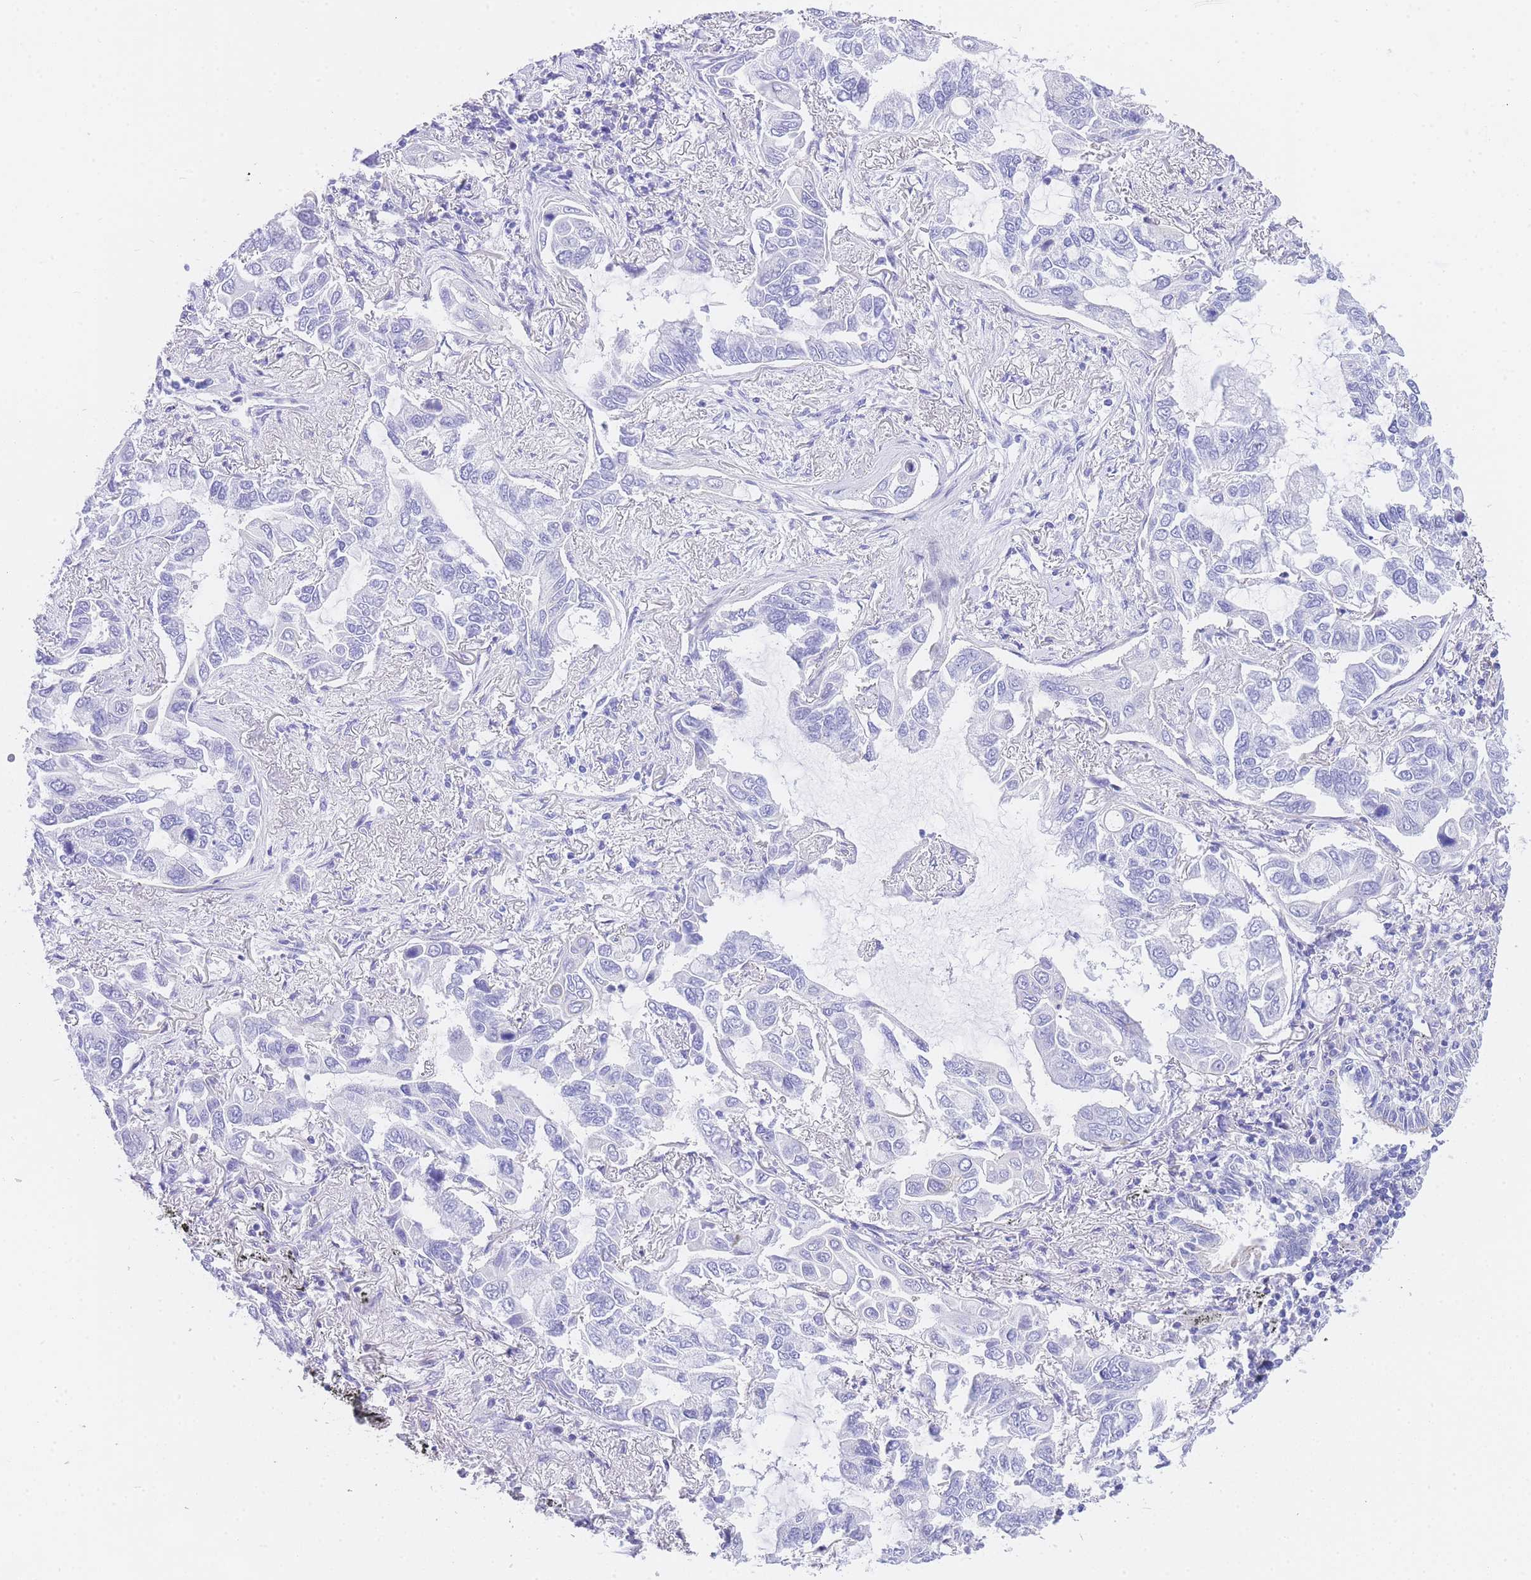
{"staining": {"intensity": "negative", "quantity": "none", "location": "none"}, "tissue": "lung cancer", "cell_type": "Tumor cells", "image_type": "cancer", "snomed": [{"axis": "morphology", "description": "Adenocarcinoma, NOS"}, {"axis": "topography", "description": "Lung"}], "caption": "The image shows no significant positivity in tumor cells of lung adenocarcinoma.", "gene": "TIFAB", "patient": {"sex": "male", "age": 64}}